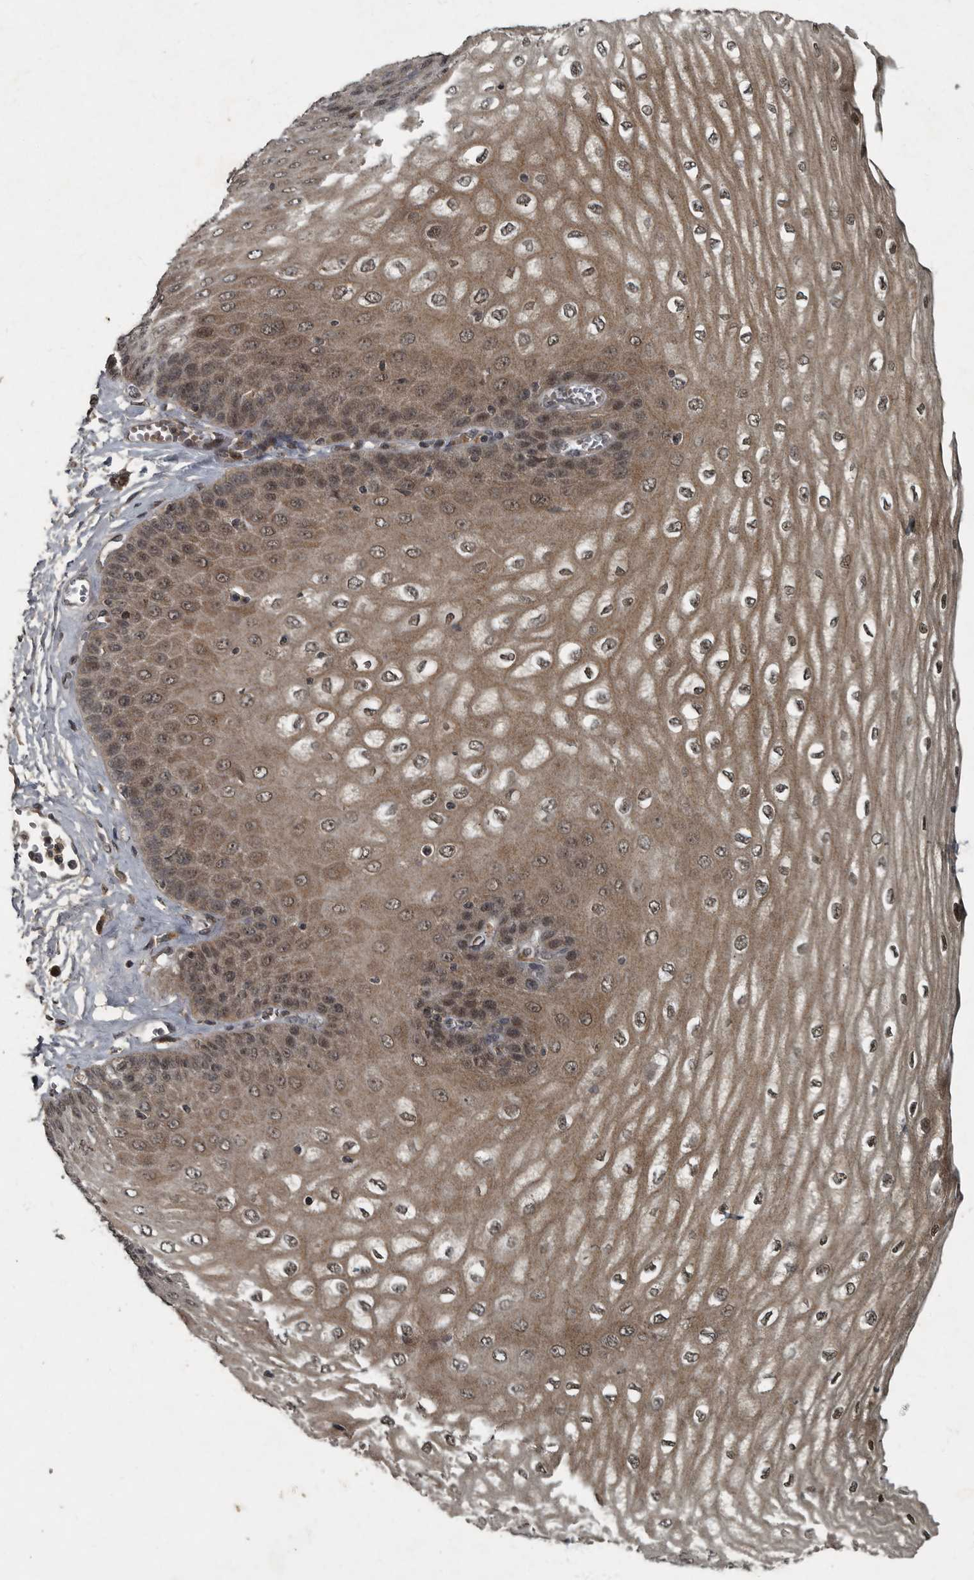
{"staining": {"intensity": "moderate", "quantity": "25%-75%", "location": "cytoplasmic/membranous,nuclear"}, "tissue": "esophagus", "cell_type": "Squamous epithelial cells", "image_type": "normal", "snomed": [{"axis": "morphology", "description": "Normal tissue, NOS"}, {"axis": "topography", "description": "Esophagus"}], "caption": "Protein staining of benign esophagus shows moderate cytoplasmic/membranous,nuclear expression in about 25%-75% of squamous epithelial cells.", "gene": "FOXO1", "patient": {"sex": "male", "age": 60}}